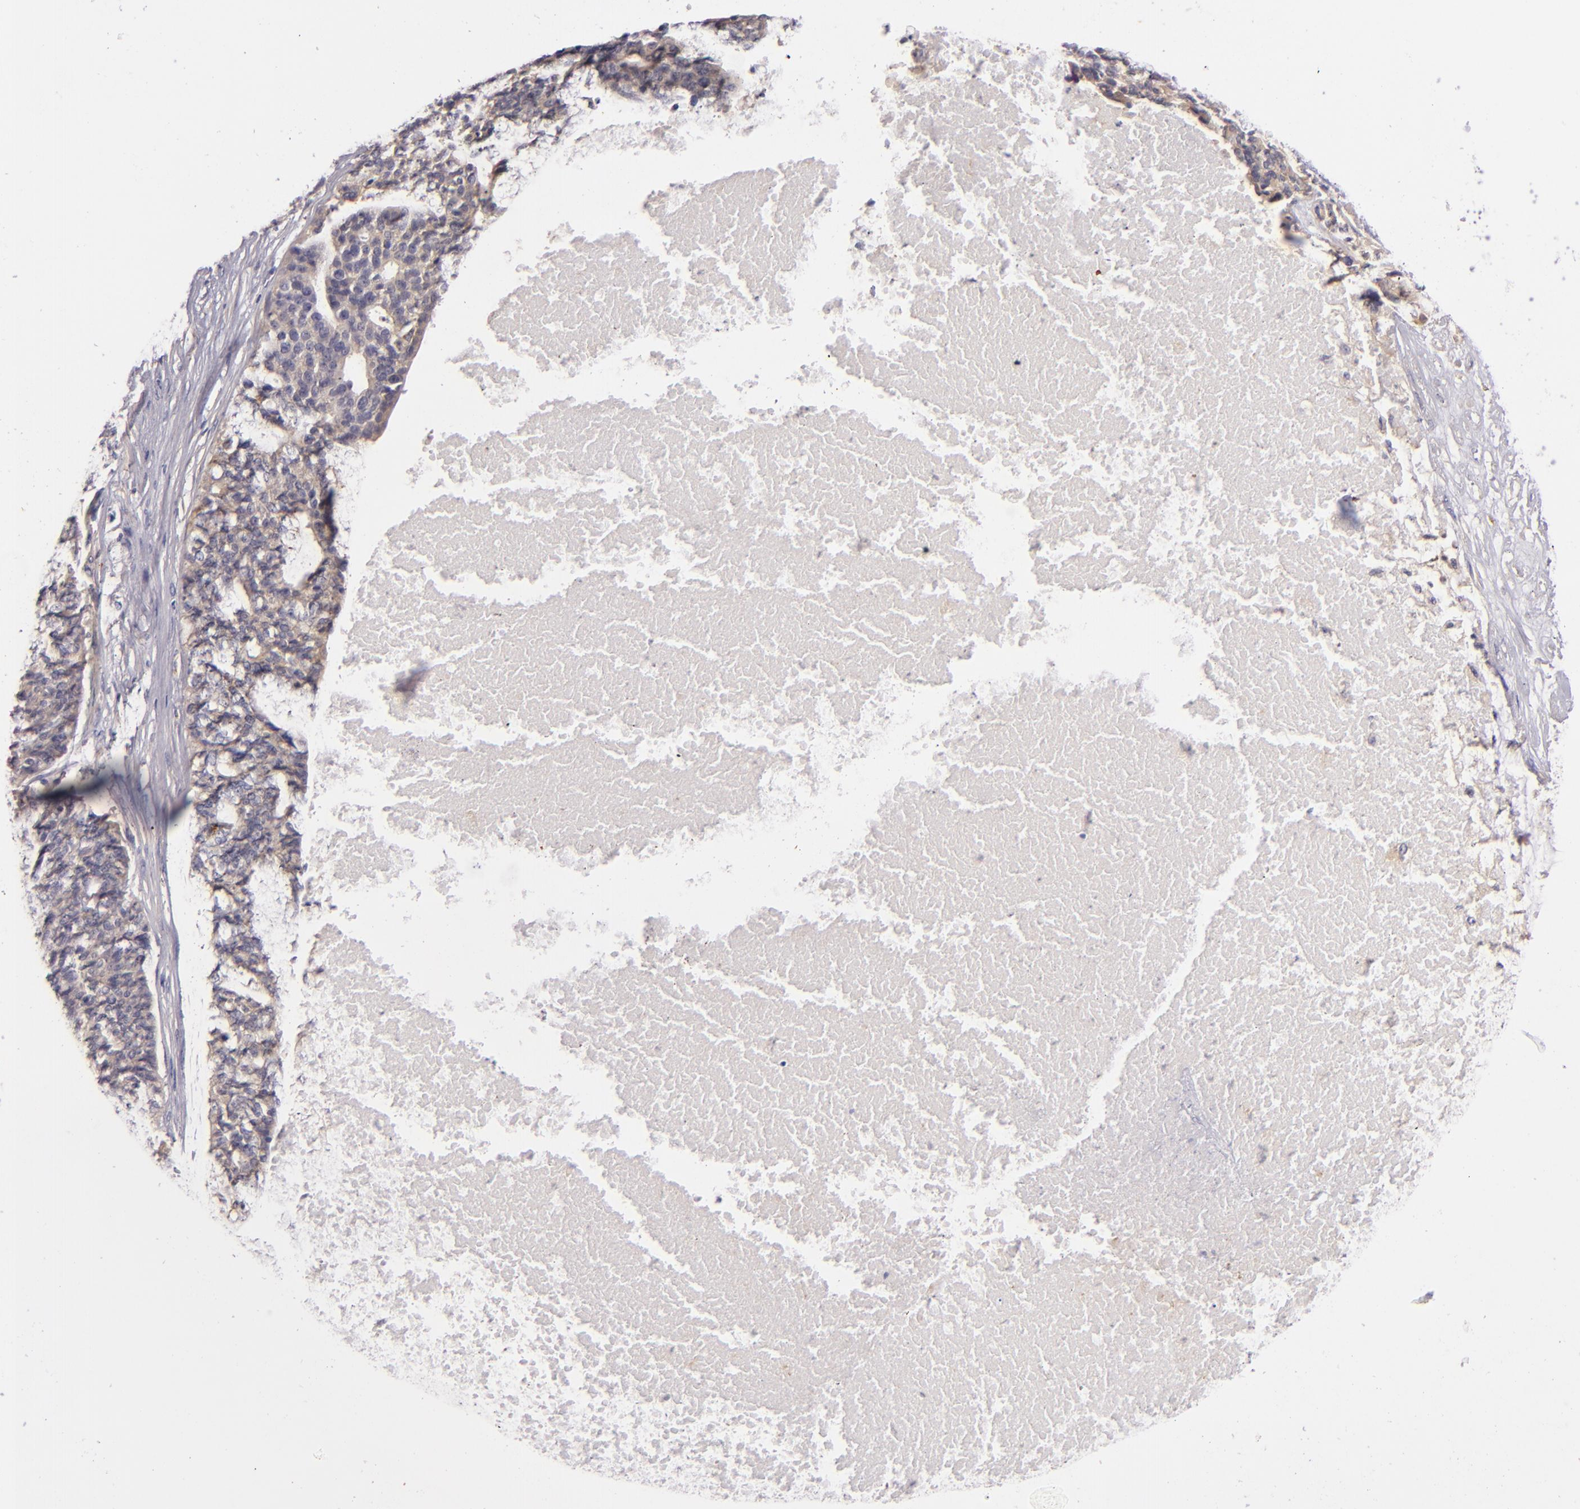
{"staining": {"intensity": "weak", "quantity": "25%-75%", "location": "cytoplasmic/membranous"}, "tissue": "ovarian cancer", "cell_type": "Tumor cells", "image_type": "cancer", "snomed": [{"axis": "morphology", "description": "Cystadenocarcinoma, serous, NOS"}, {"axis": "topography", "description": "Ovary"}], "caption": "IHC of human serous cystadenocarcinoma (ovarian) demonstrates low levels of weak cytoplasmic/membranous positivity in about 25%-75% of tumor cells.", "gene": "CD83", "patient": {"sex": "female", "age": 59}}